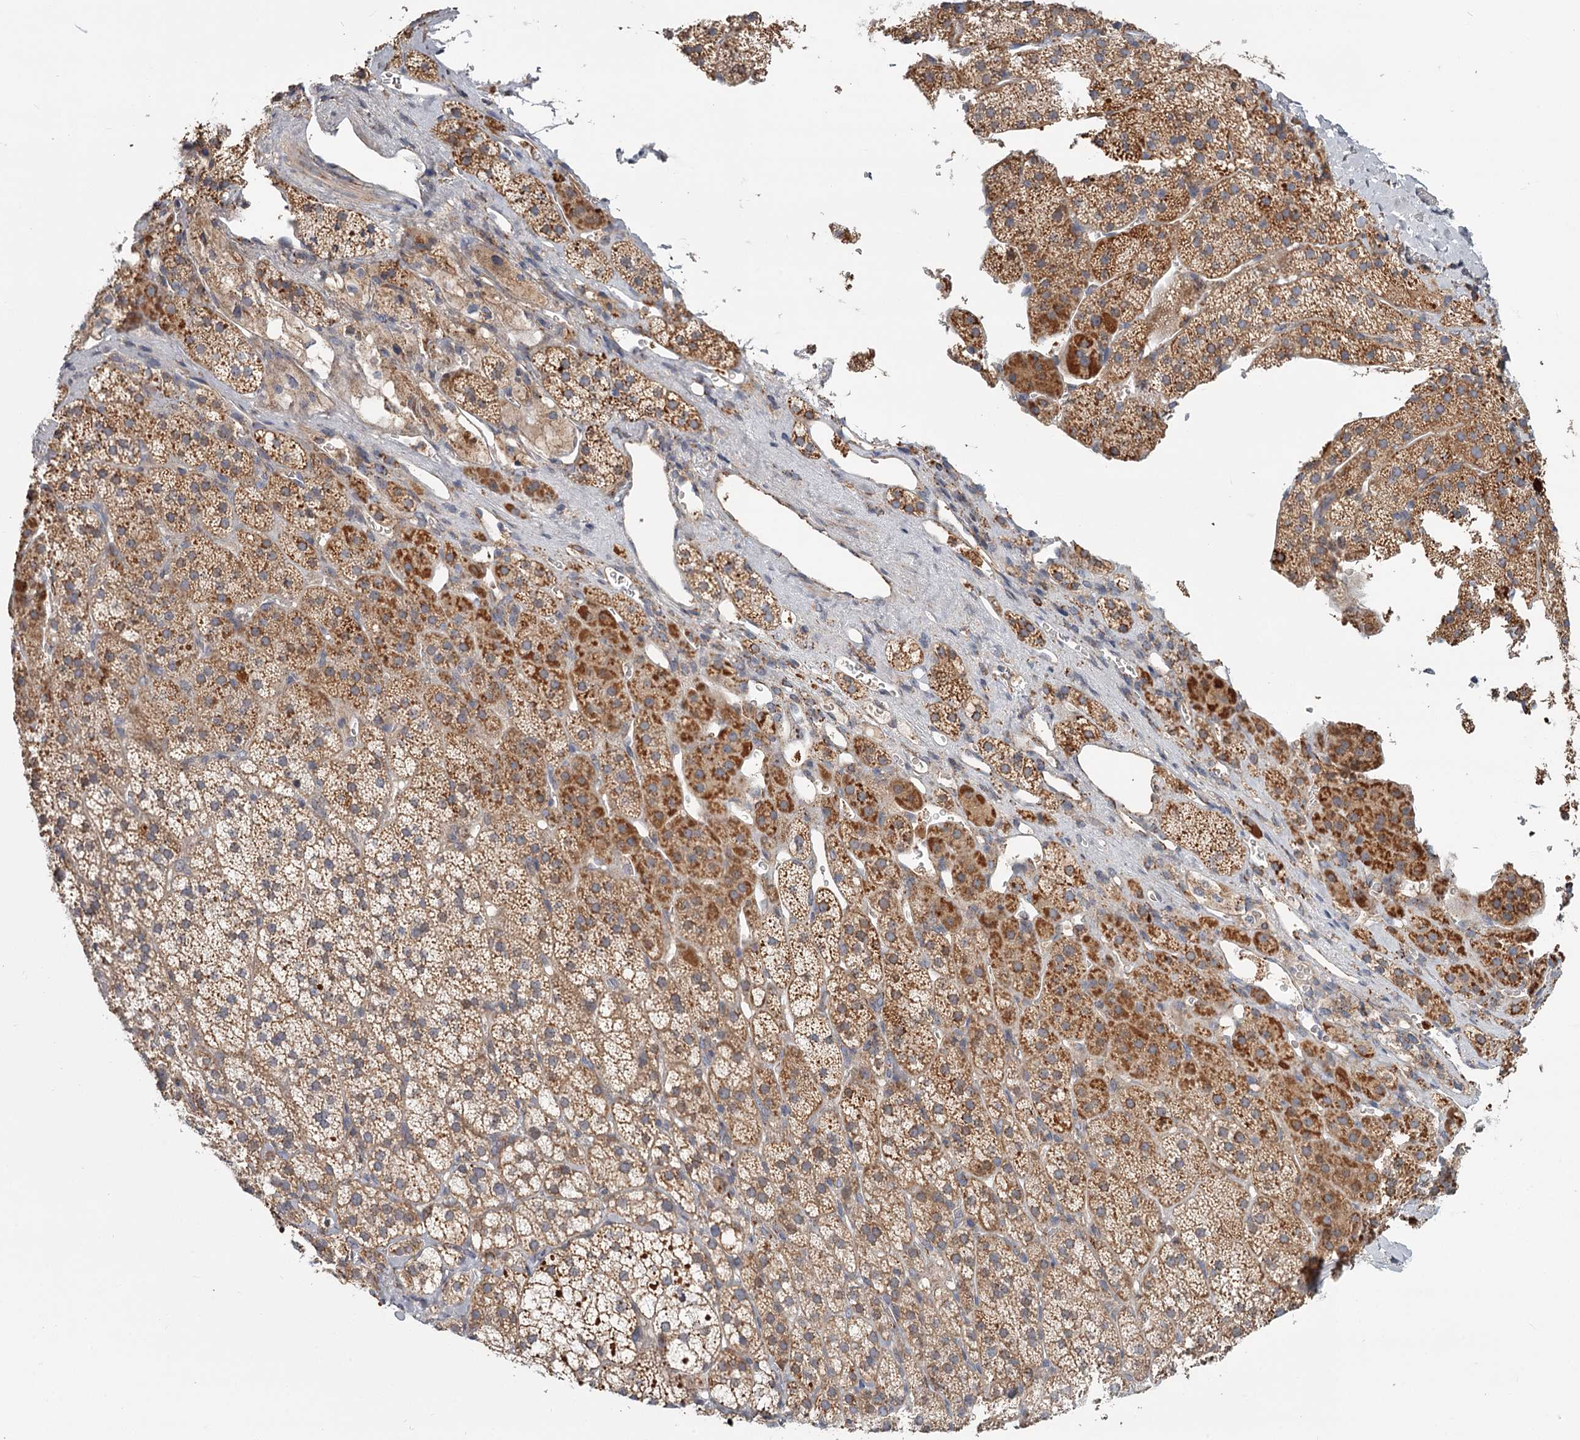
{"staining": {"intensity": "moderate", "quantity": ">75%", "location": "cytoplasmic/membranous"}, "tissue": "adrenal gland", "cell_type": "Glandular cells", "image_type": "normal", "snomed": [{"axis": "morphology", "description": "Normal tissue, NOS"}, {"axis": "topography", "description": "Adrenal gland"}], "caption": "Immunohistochemistry (IHC) image of unremarkable adrenal gland stained for a protein (brown), which demonstrates medium levels of moderate cytoplasmic/membranous staining in approximately >75% of glandular cells.", "gene": "CDC123", "patient": {"sex": "female", "age": 44}}